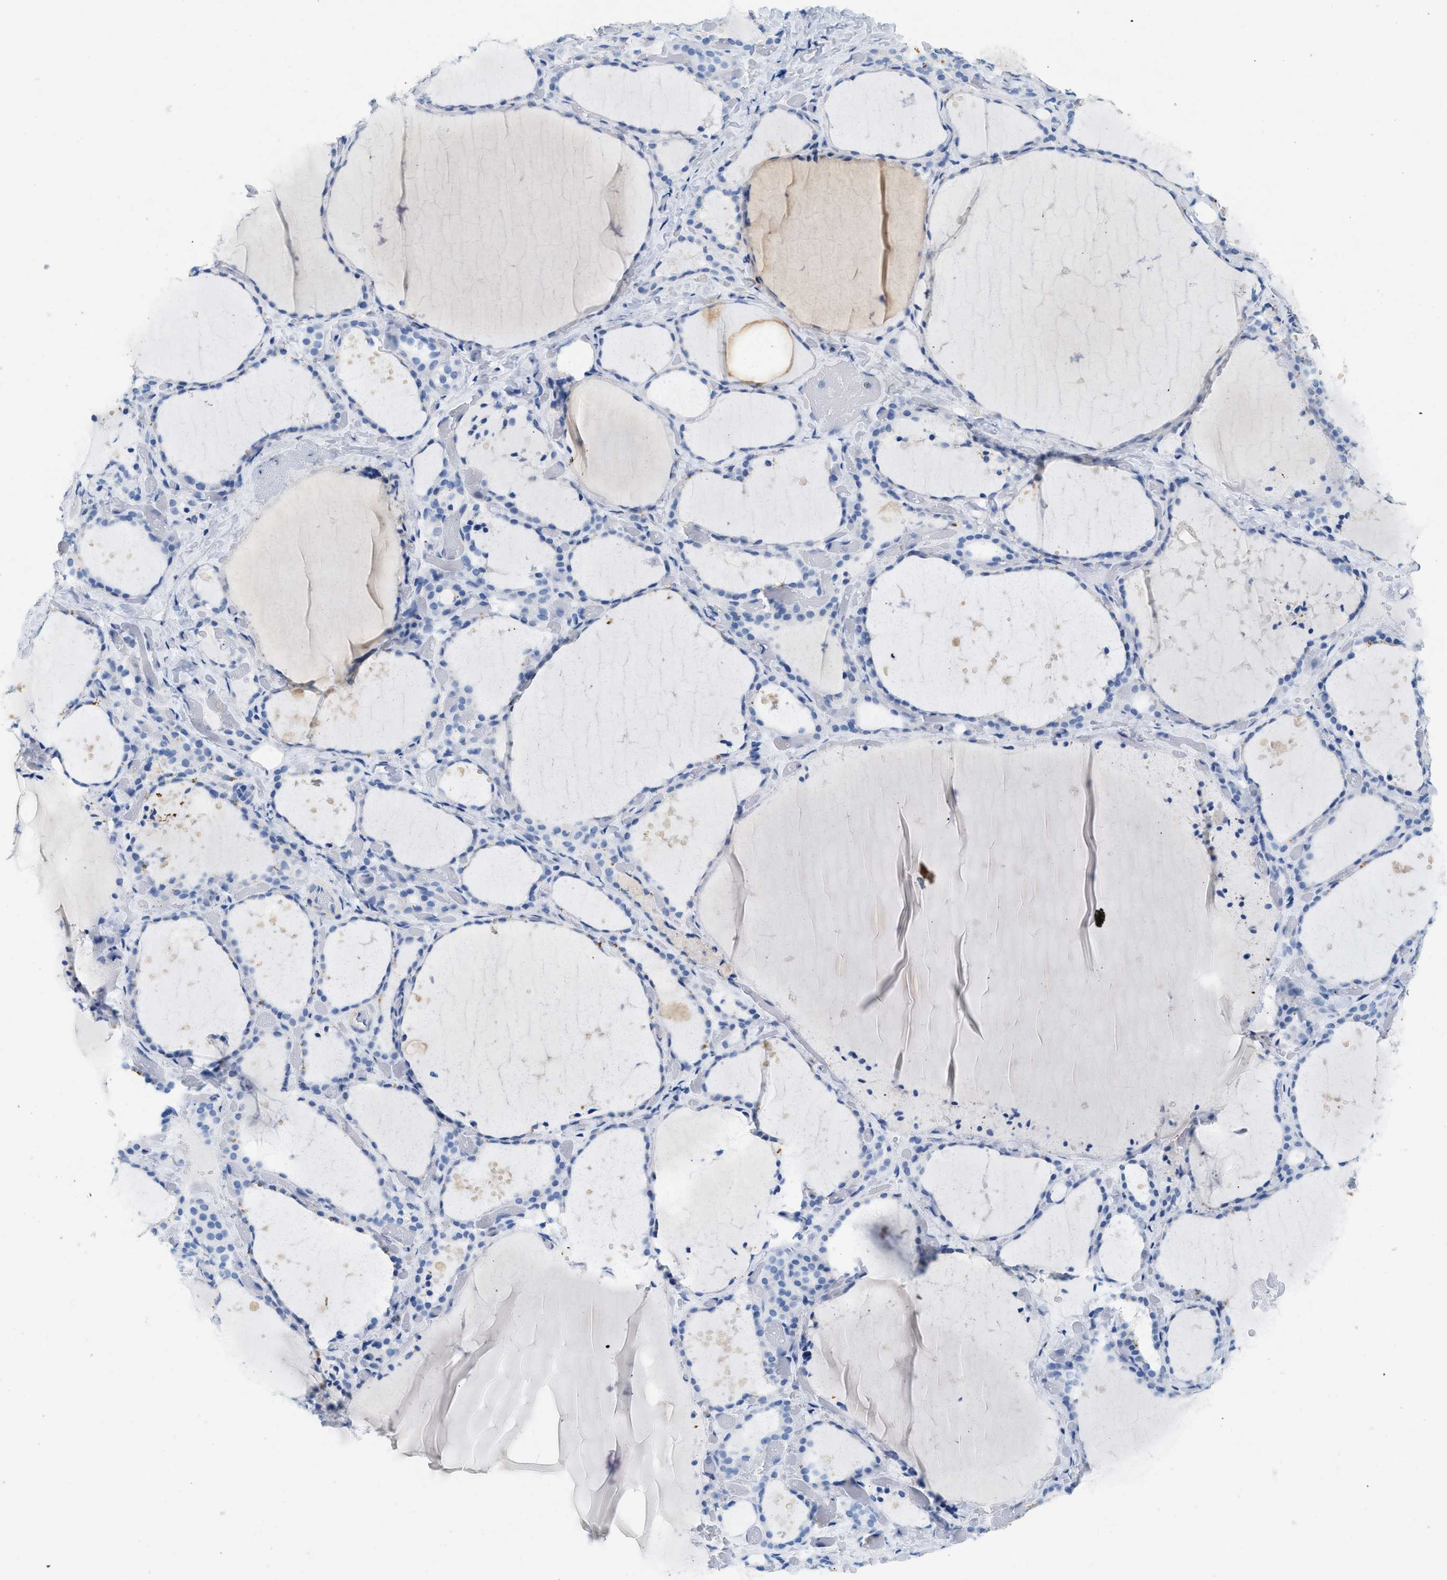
{"staining": {"intensity": "negative", "quantity": "none", "location": "none"}, "tissue": "thyroid gland", "cell_type": "Glandular cells", "image_type": "normal", "snomed": [{"axis": "morphology", "description": "Normal tissue, NOS"}, {"axis": "topography", "description": "Thyroid gland"}], "caption": "Histopathology image shows no protein staining in glandular cells of unremarkable thyroid gland.", "gene": "HHATL", "patient": {"sex": "female", "age": 44}}